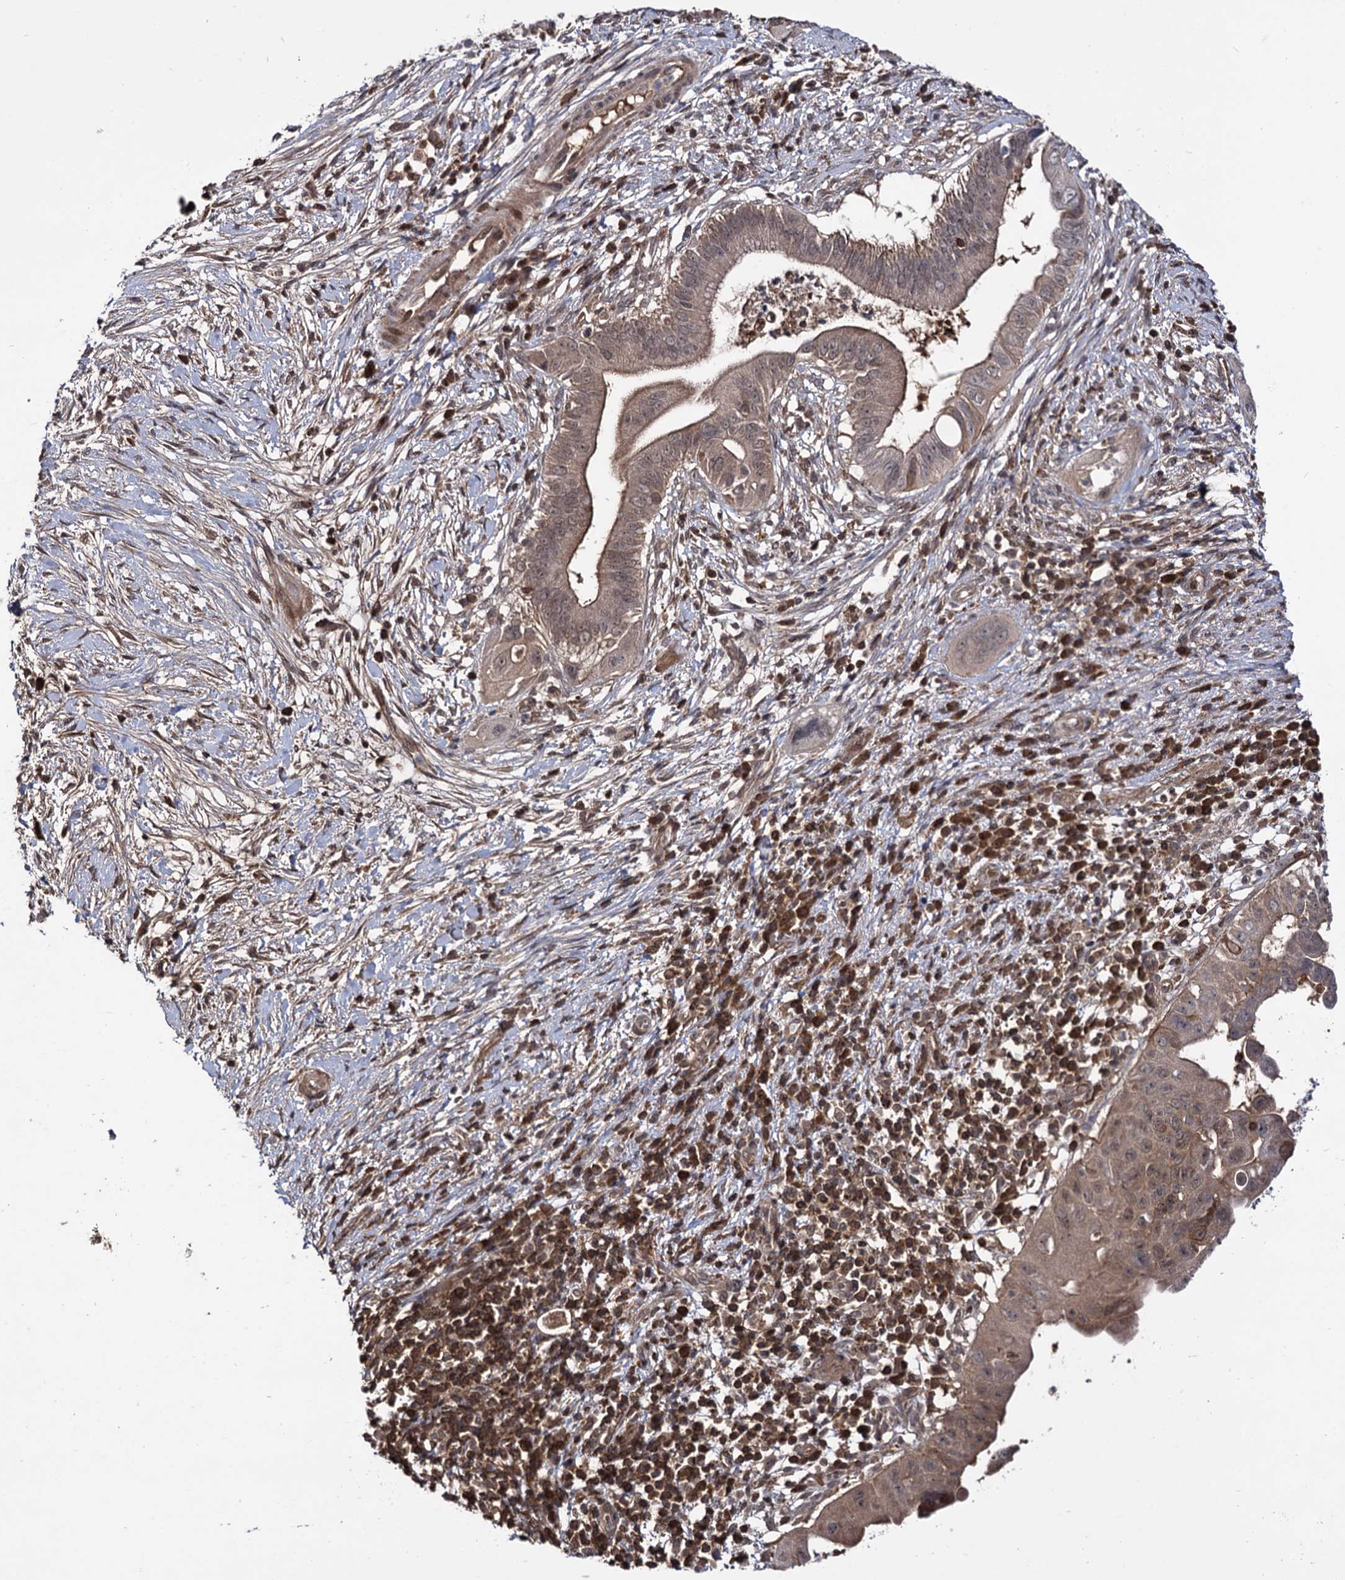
{"staining": {"intensity": "moderate", "quantity": ">75%", "location": "cytoplasmic/membranous,nuclear"}, "tissue": "pancreatic cancer", "cell_type": "Tumor cells", "image_type": "cancer", "snomed": [{"axis": "morphology", "description": "Adenocarcinoma, NOS"}, {"axis": "topography", "description": "Pancreas"}], "caption": "High-magnification brightfield microscopy of pancreatic cancer (adenocarcinoma) stained with DAB (brown) and counterstained with hematoxylin (blue). tumor cells exhibit moderate cytoplasmic/membranous and nuclear positivity is identified in about>75% of cells.", "gene": "MICAL2", "patient": {"sex": "male", "age": 68}}